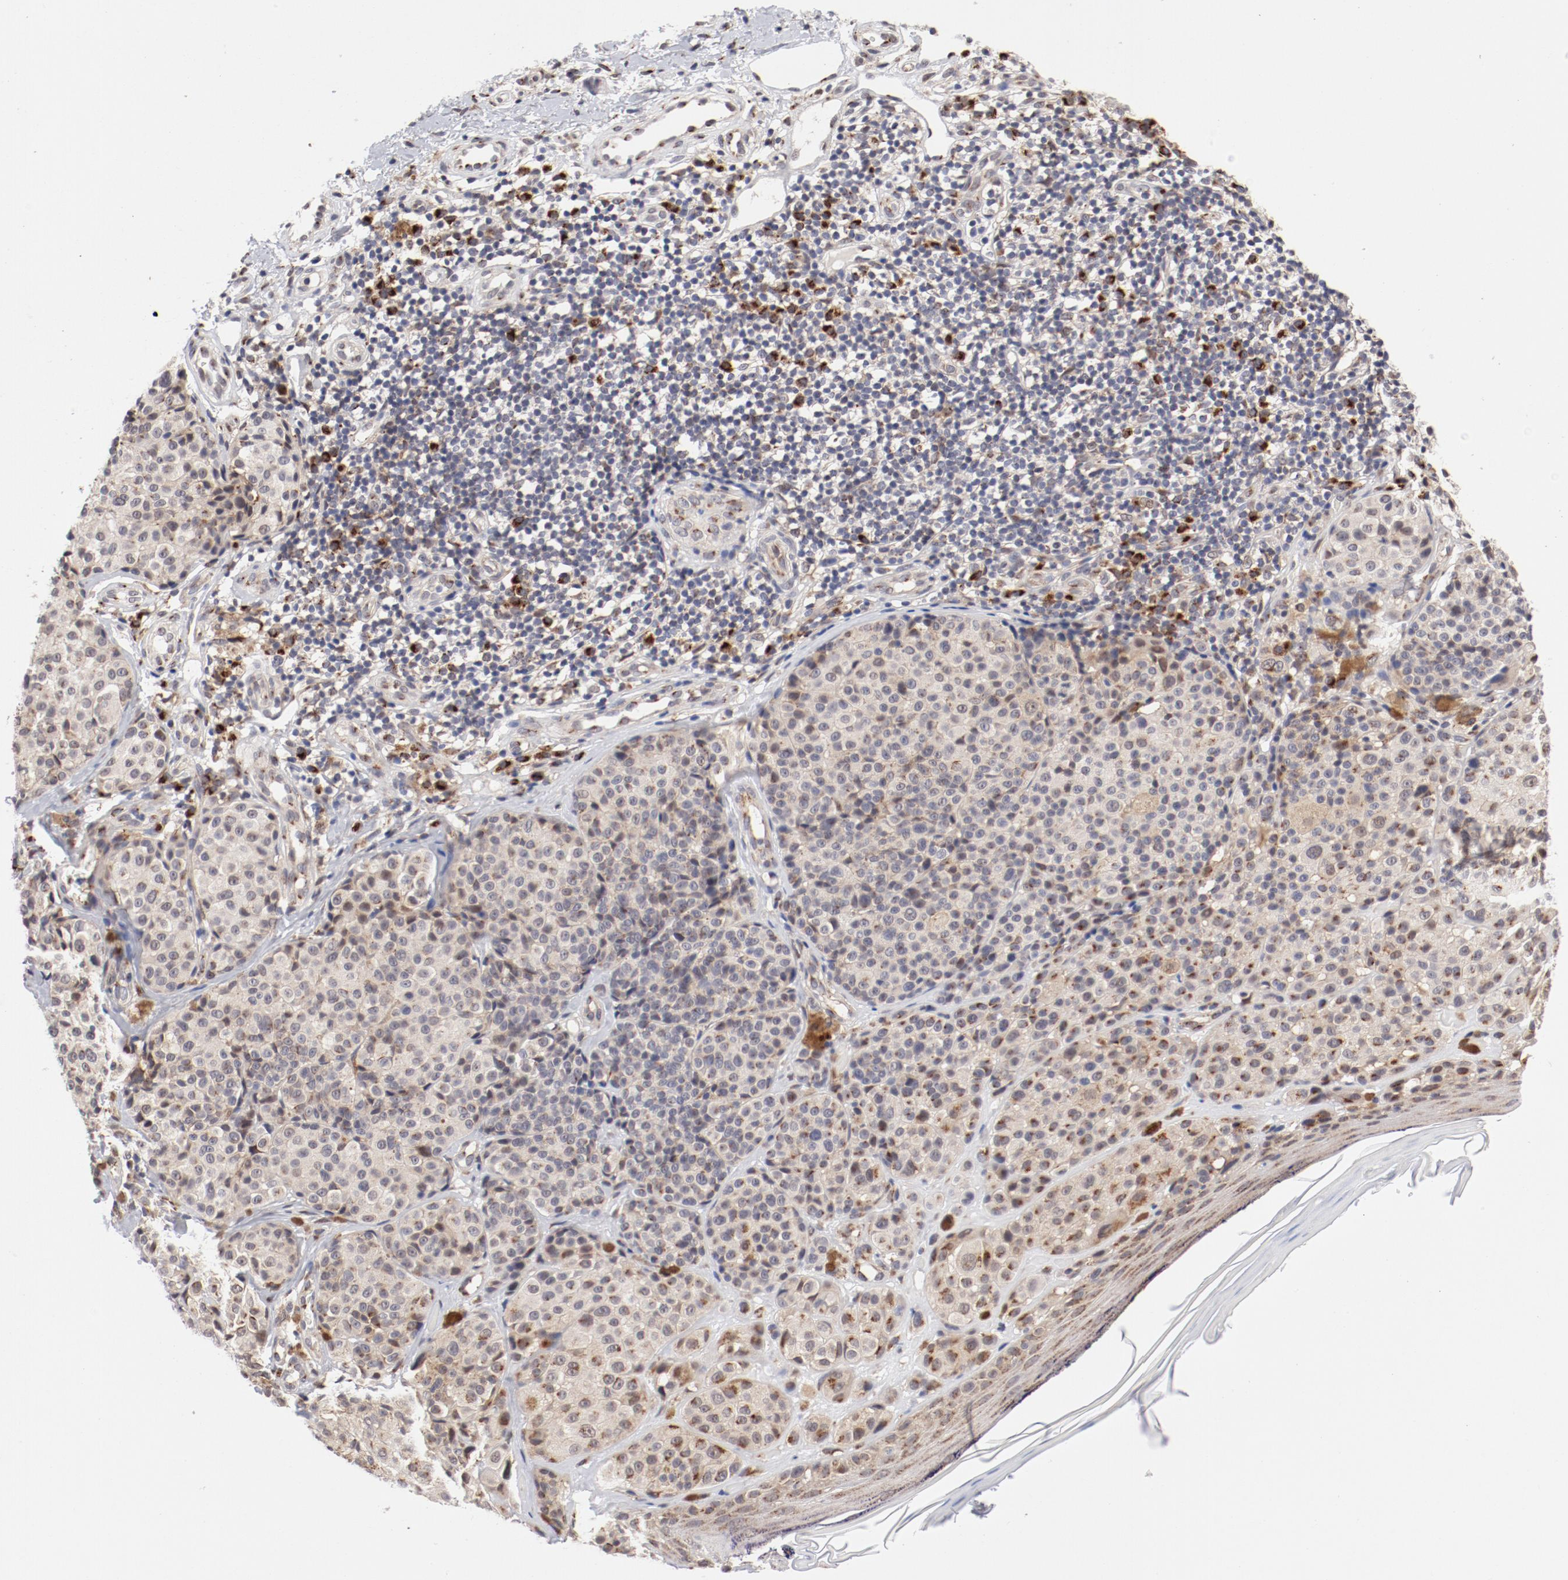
{"staining": {"intensity": "negative", "quantity": "none", "location": "none"}, "tissue": "melanoma", "cell_type": "Tumor cells", "image_type": "cancer", "snomed": [{"axis": "morphology", "description": "Malignant melanoma, NOS"}, {"axis": "topography", "description": "Skin"}], "caption": "Tumor cells are negative for brown protein staining in melanoma.", "gene": "RPL12", "patient": {"sex": "female", "age": 75}}